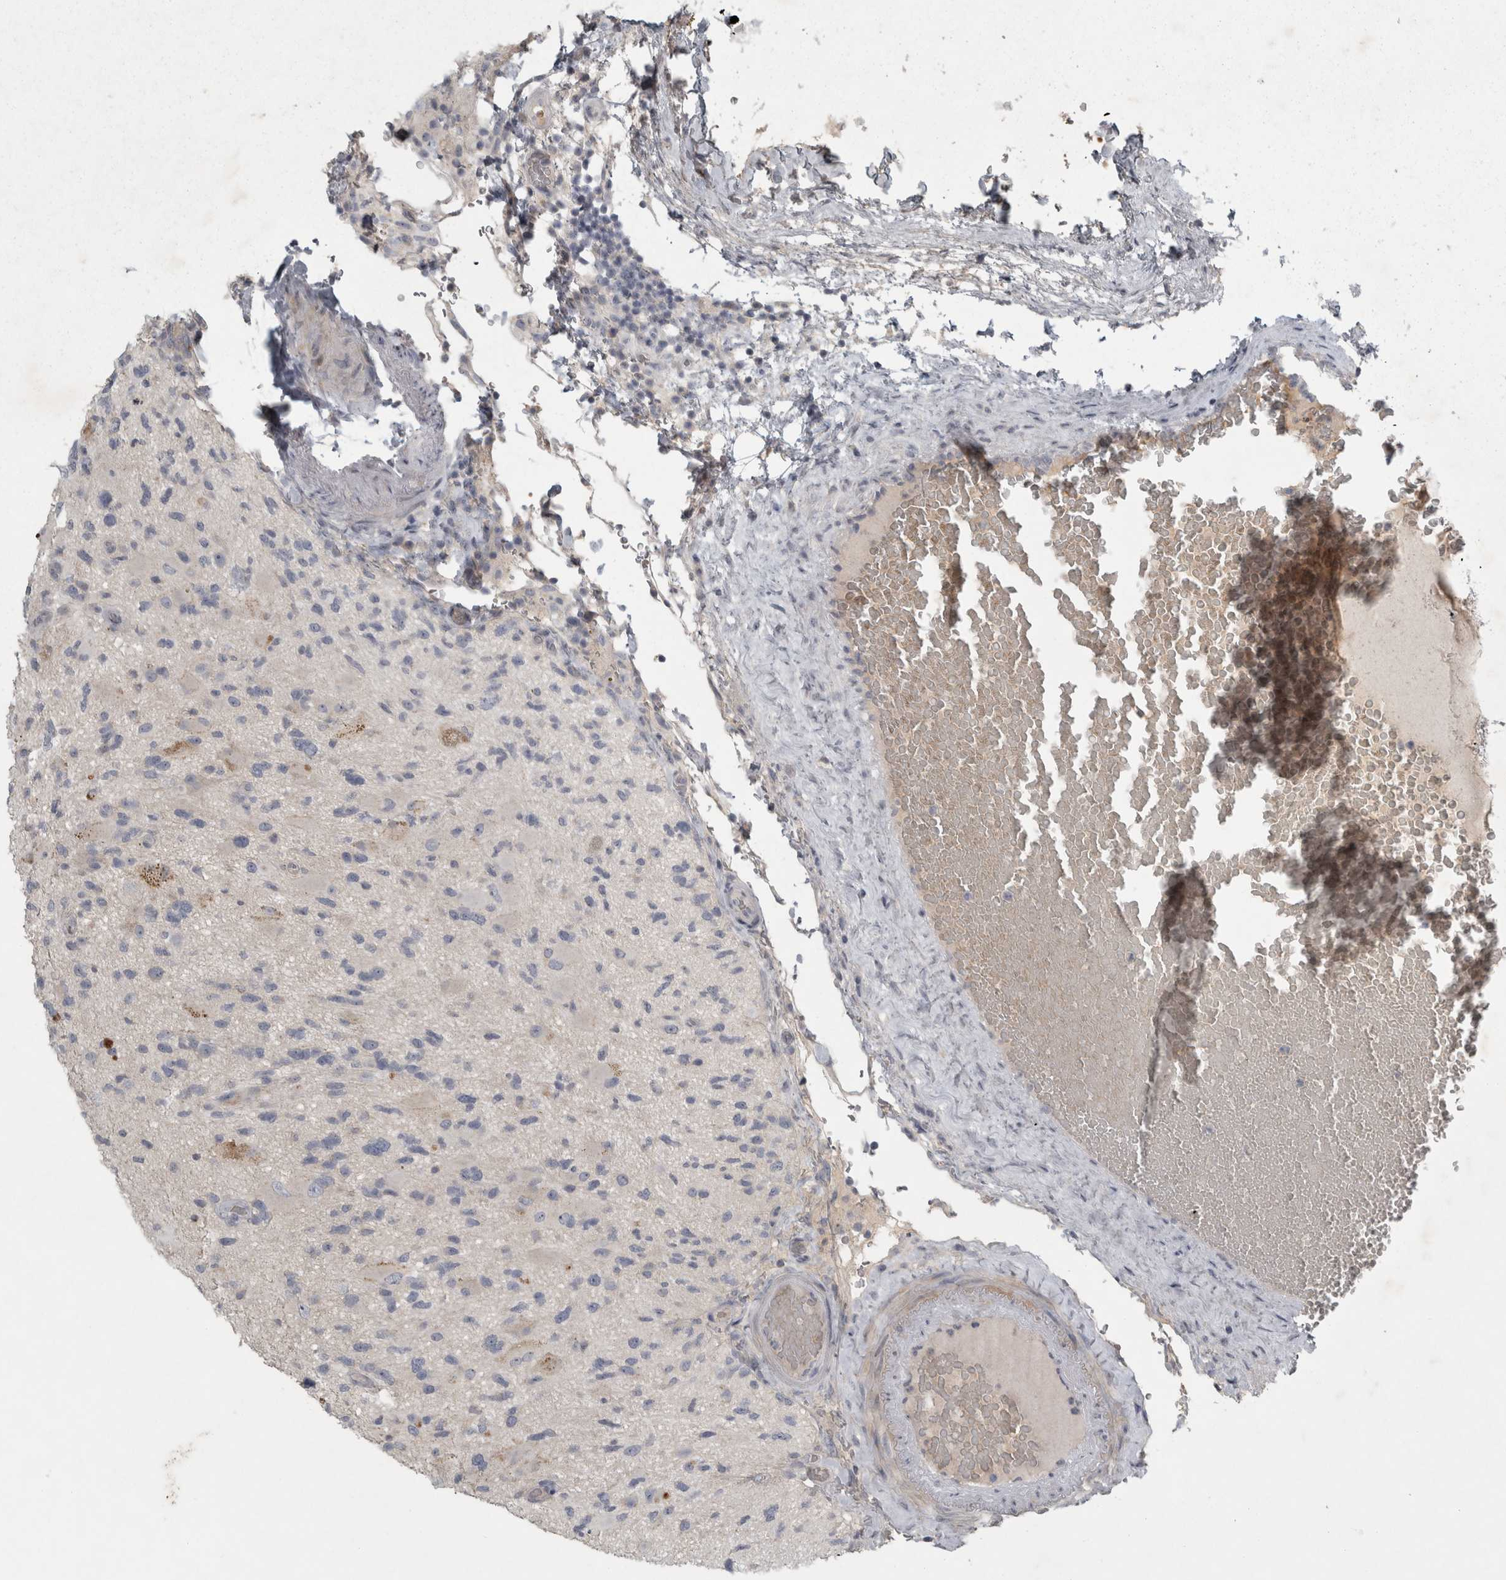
{"staining": {"intensity": "negative", "quantity": "none", "location": "none"}, "tissue": "glioma", "cell_type": "Tumor cells", "image_type": "cancer", "snomed": [{"axis": "morphology", "description": "Glioma, malignant, High grade"}, {"axis": "topography", "description": "Brain"}], "caption": "Immunohistochemistry image of human glioma stained for a protein (brown), which displays no staining in tumor cells.", "gene": "ENPP7", "patient": {"sex": "male", "age": 33}}